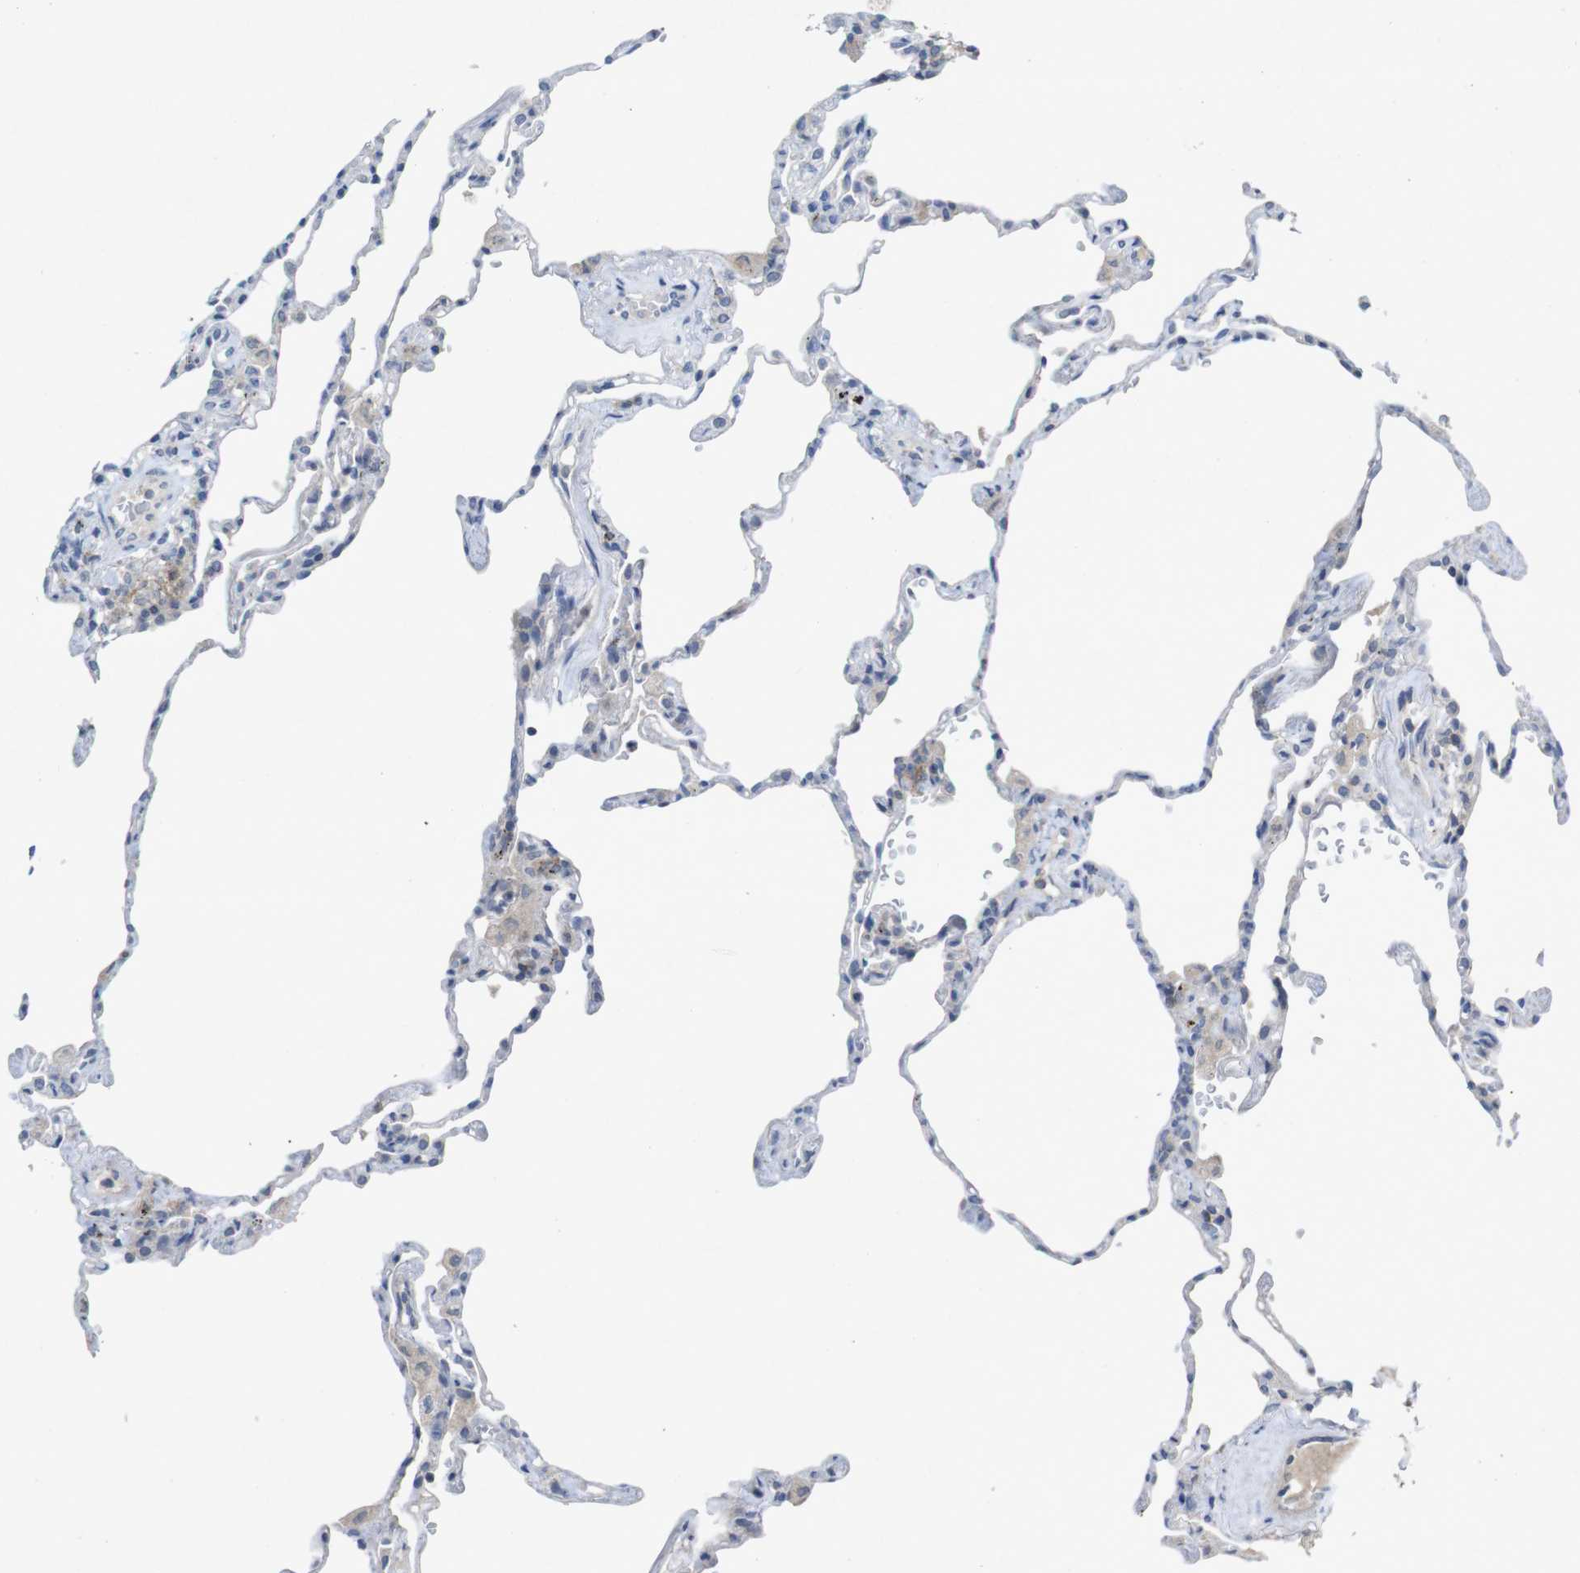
{"staining": {"intensity": "negative", "quantity": "none", "location": "none"}, "tissue": "lung", "cell_type": "Alveolar cells", "image_type": "normal", "snomed": [{"axis": "morphology", "description": "Normal tissue, NOS"}, {"axis": "topography", "description": "Lung"}], "caption": "High power microscopy image of an immunohistochemistry image of unremarkable lung, revealing no significant staining in alveolar cells.", "gene": "SLAMF7", "patient": {"sex": "male", "age": 59}}